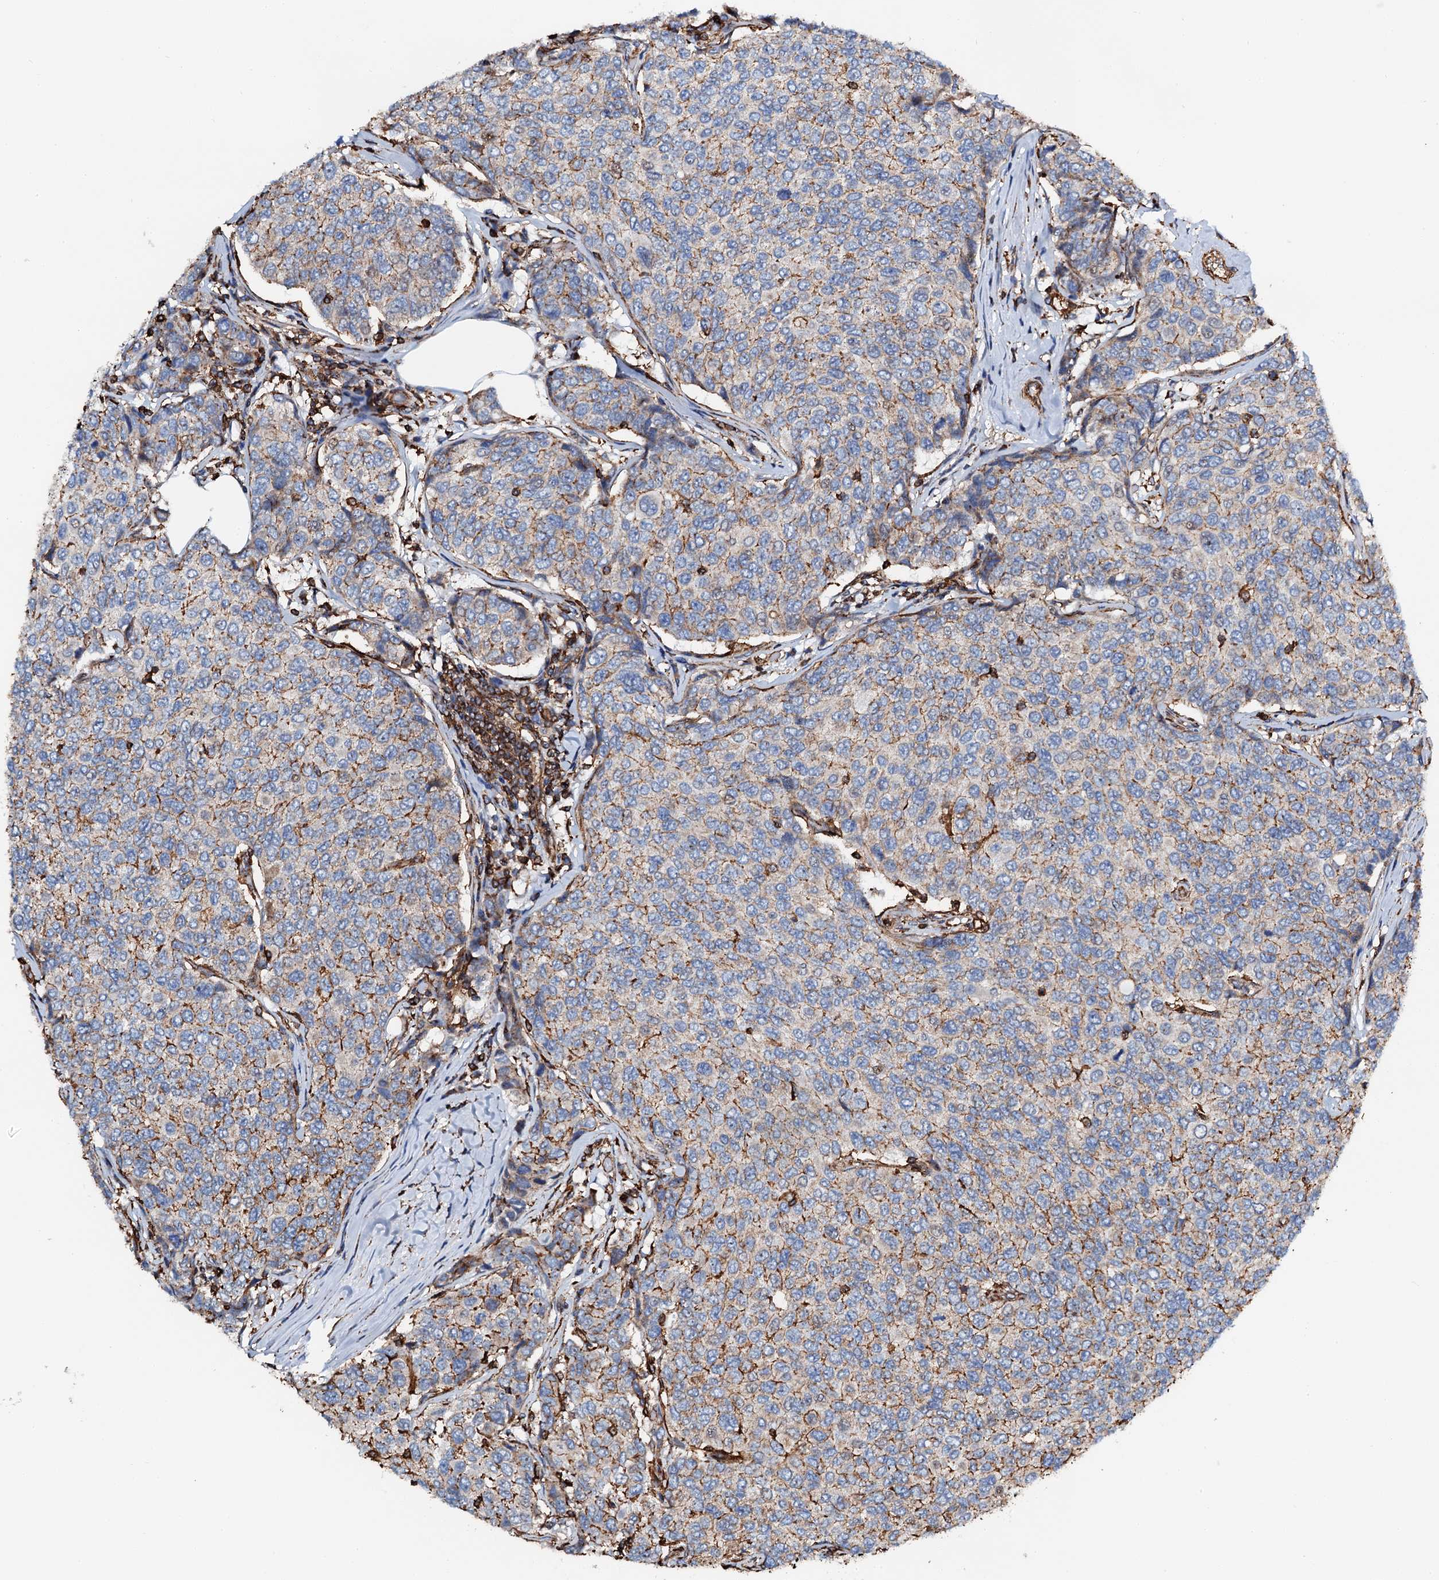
{"staining": {"intensity": "moderate", "quantity": "25%-75%", "location": "cytoplasmic/membranous"}, "tissue": "breast cancer", "cell_type": "Tumor cells", "image_type": "cancer", "snomed": [{"axis": "morphology", "description": "Duct carcinoma"}, {"axis": "topography", "description": "Breast"}], "caption": "Protein expression analysis of human breast infiltrating ductal carcinoma reveals moderate cytoplasmic/membranous staining in approximately 25%-75% of tumor cells. (brown staining indicates protein expression, while blue staining denotes nuclei).", "gene": "INTS10", "patient": {"sex": "female", "age": 55}}